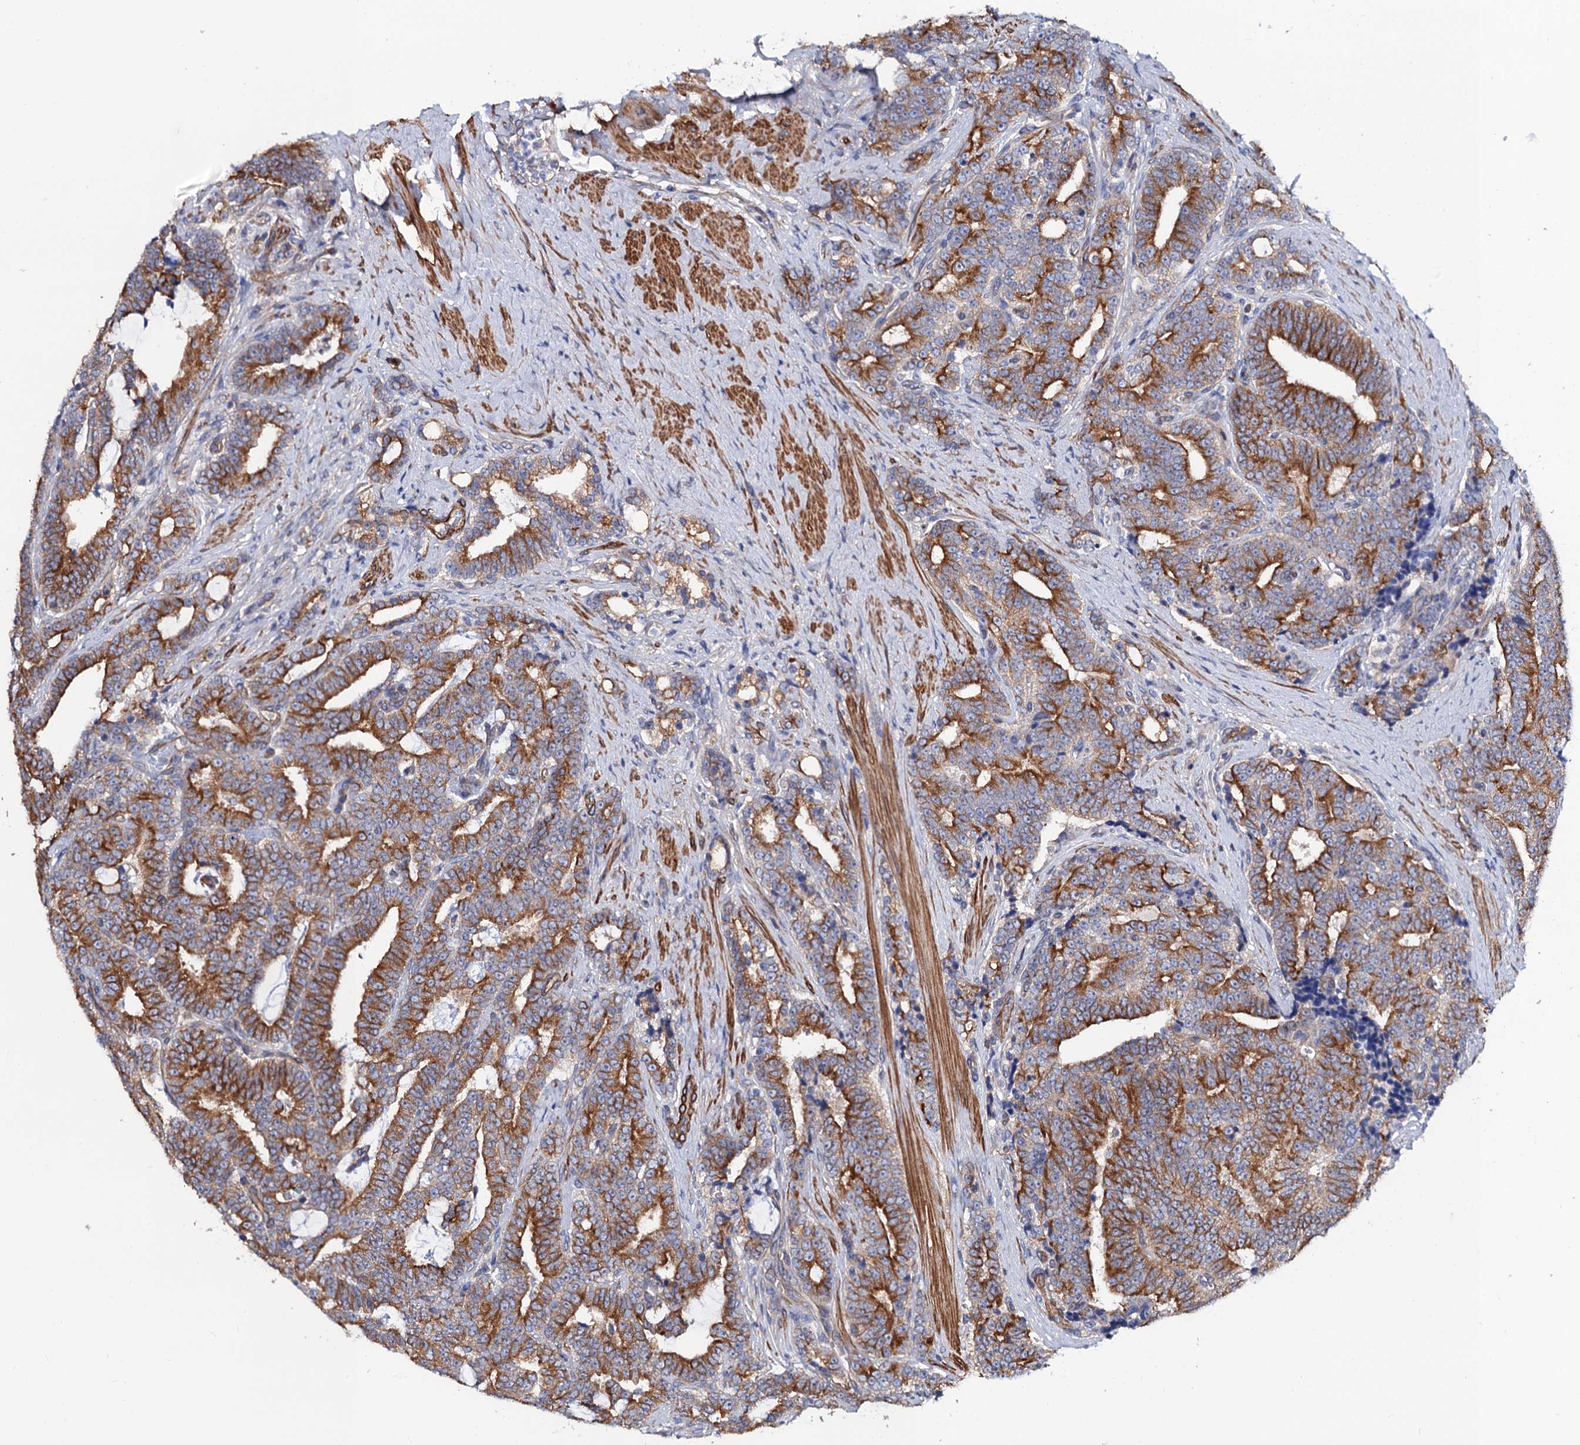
{"staining": {"intensity": "strong", "quantity": "25%-75%", "location": "cytoplasmic/membranous"}, "tissue": "prostate cancer", "cell_type": "Tumor cells", "image_type": "cancer", "snomed": [{"axis": "morphology", "description": "Adenocarcinoma, High grade"}, {"axis": "topography", "description": "Prostate and seminal vesicle, NOS"}], "caption": "Tumor cells exhibit high levels of strong cytoplasmic/membranous staining in about 25%-75% of cells in prostate high-grade adenocarcinoma.", "gene": "ZDHHC18", "patient": {"sex": "male", "age": 67}}